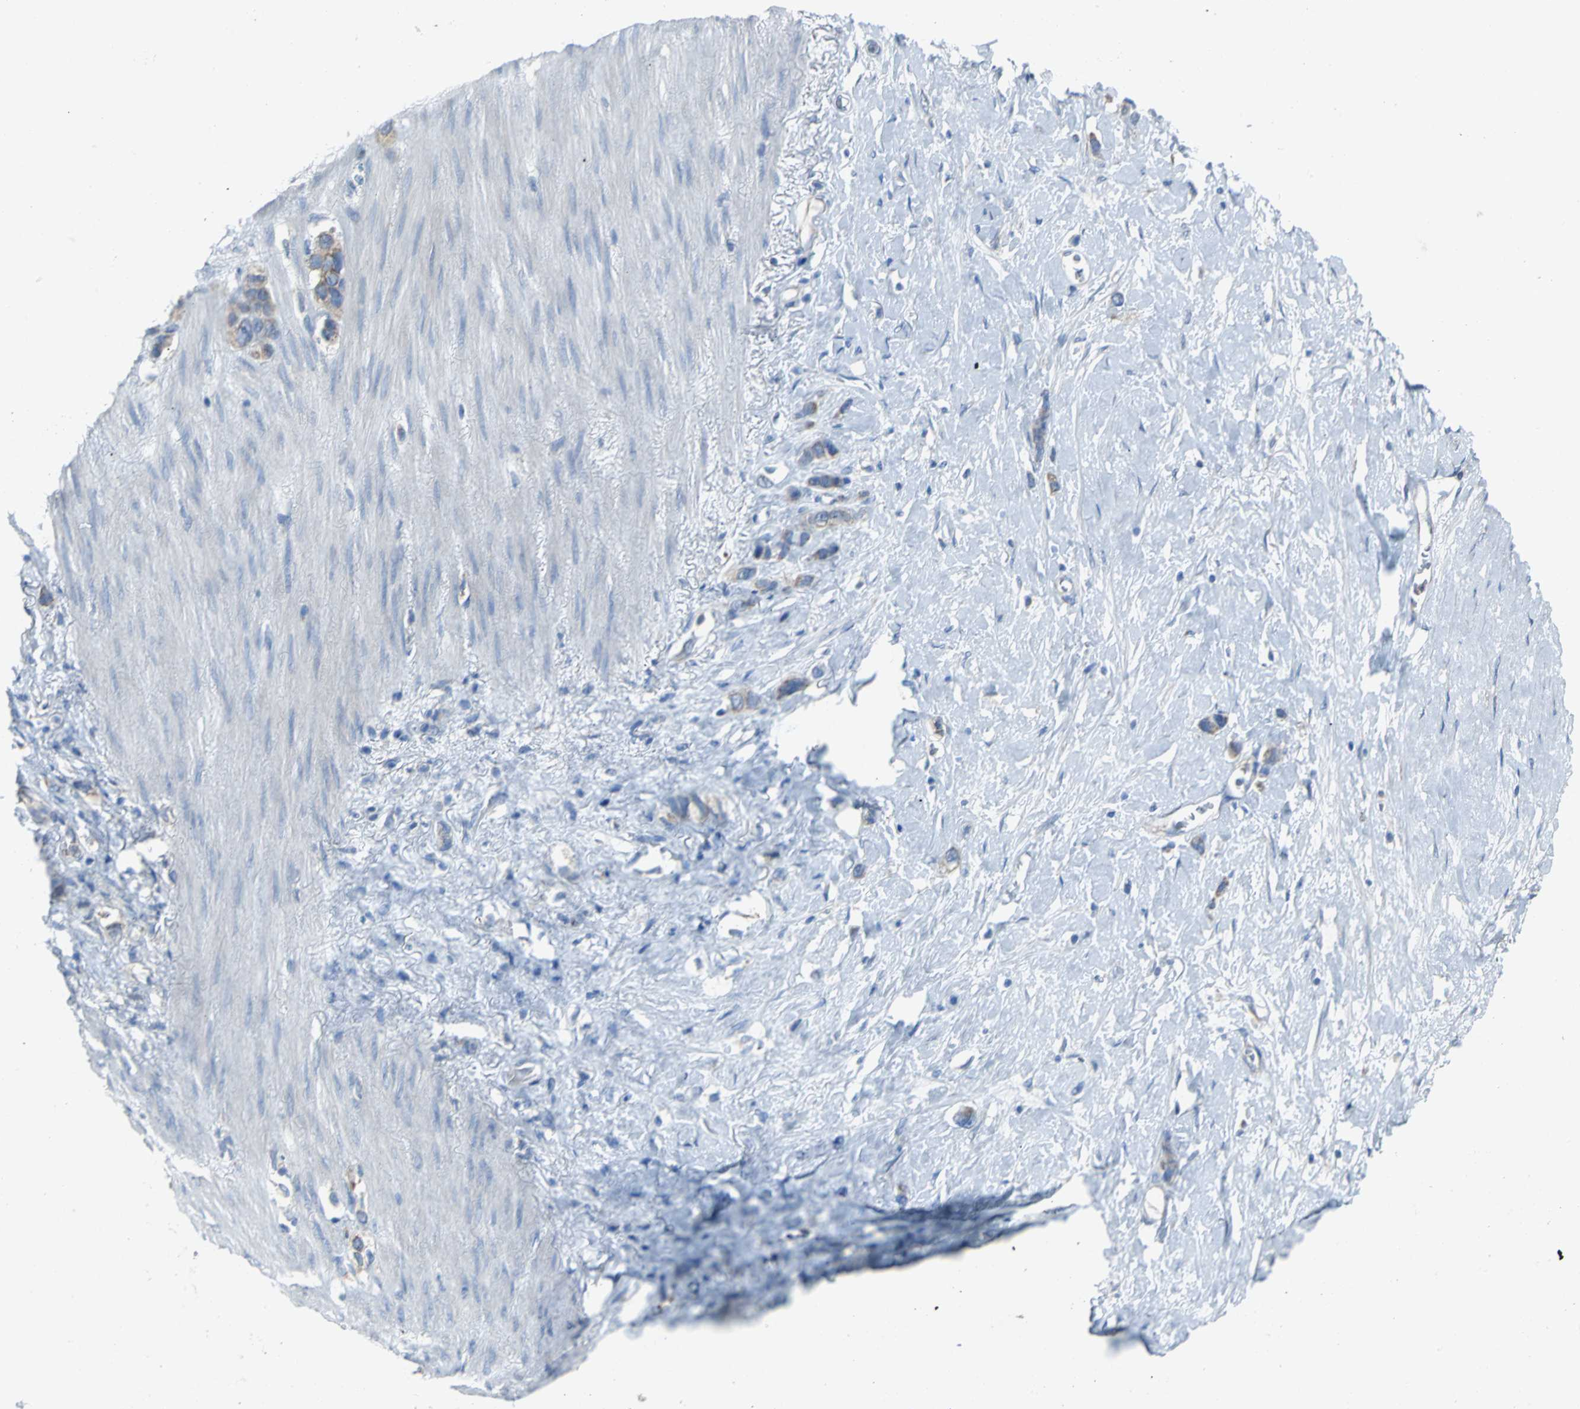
{"staining": {"intensity": "weak", "quantity": ">75%", "location": "cytoplasmic/membranous"}, "tissue": "stomach cancer", "cell_type": "Tumor cells", "image_type": "cancer", "snomed": [{"axis": "morphology", "description": "Normal tissue, NOS"}, {"axis": "morphology", "description": "Adenocarcinoma, NOS"}, {"axis": "morphology", "description": "Adenocarcinoma, High grade"}, {"axis": "topography", "description": "Stomach, upper"}, {"axis": "topography", "description": "Stomach"}], "caption": "High-grade adenocarcinoma (stomach) tissue shows weak cytoplasmic/membranous expression in approximately >75% of tumor cells, visualized by immunohistochemistry.", "gene": "EIF5A", "patient": {"sex": "female", "age": 65}}